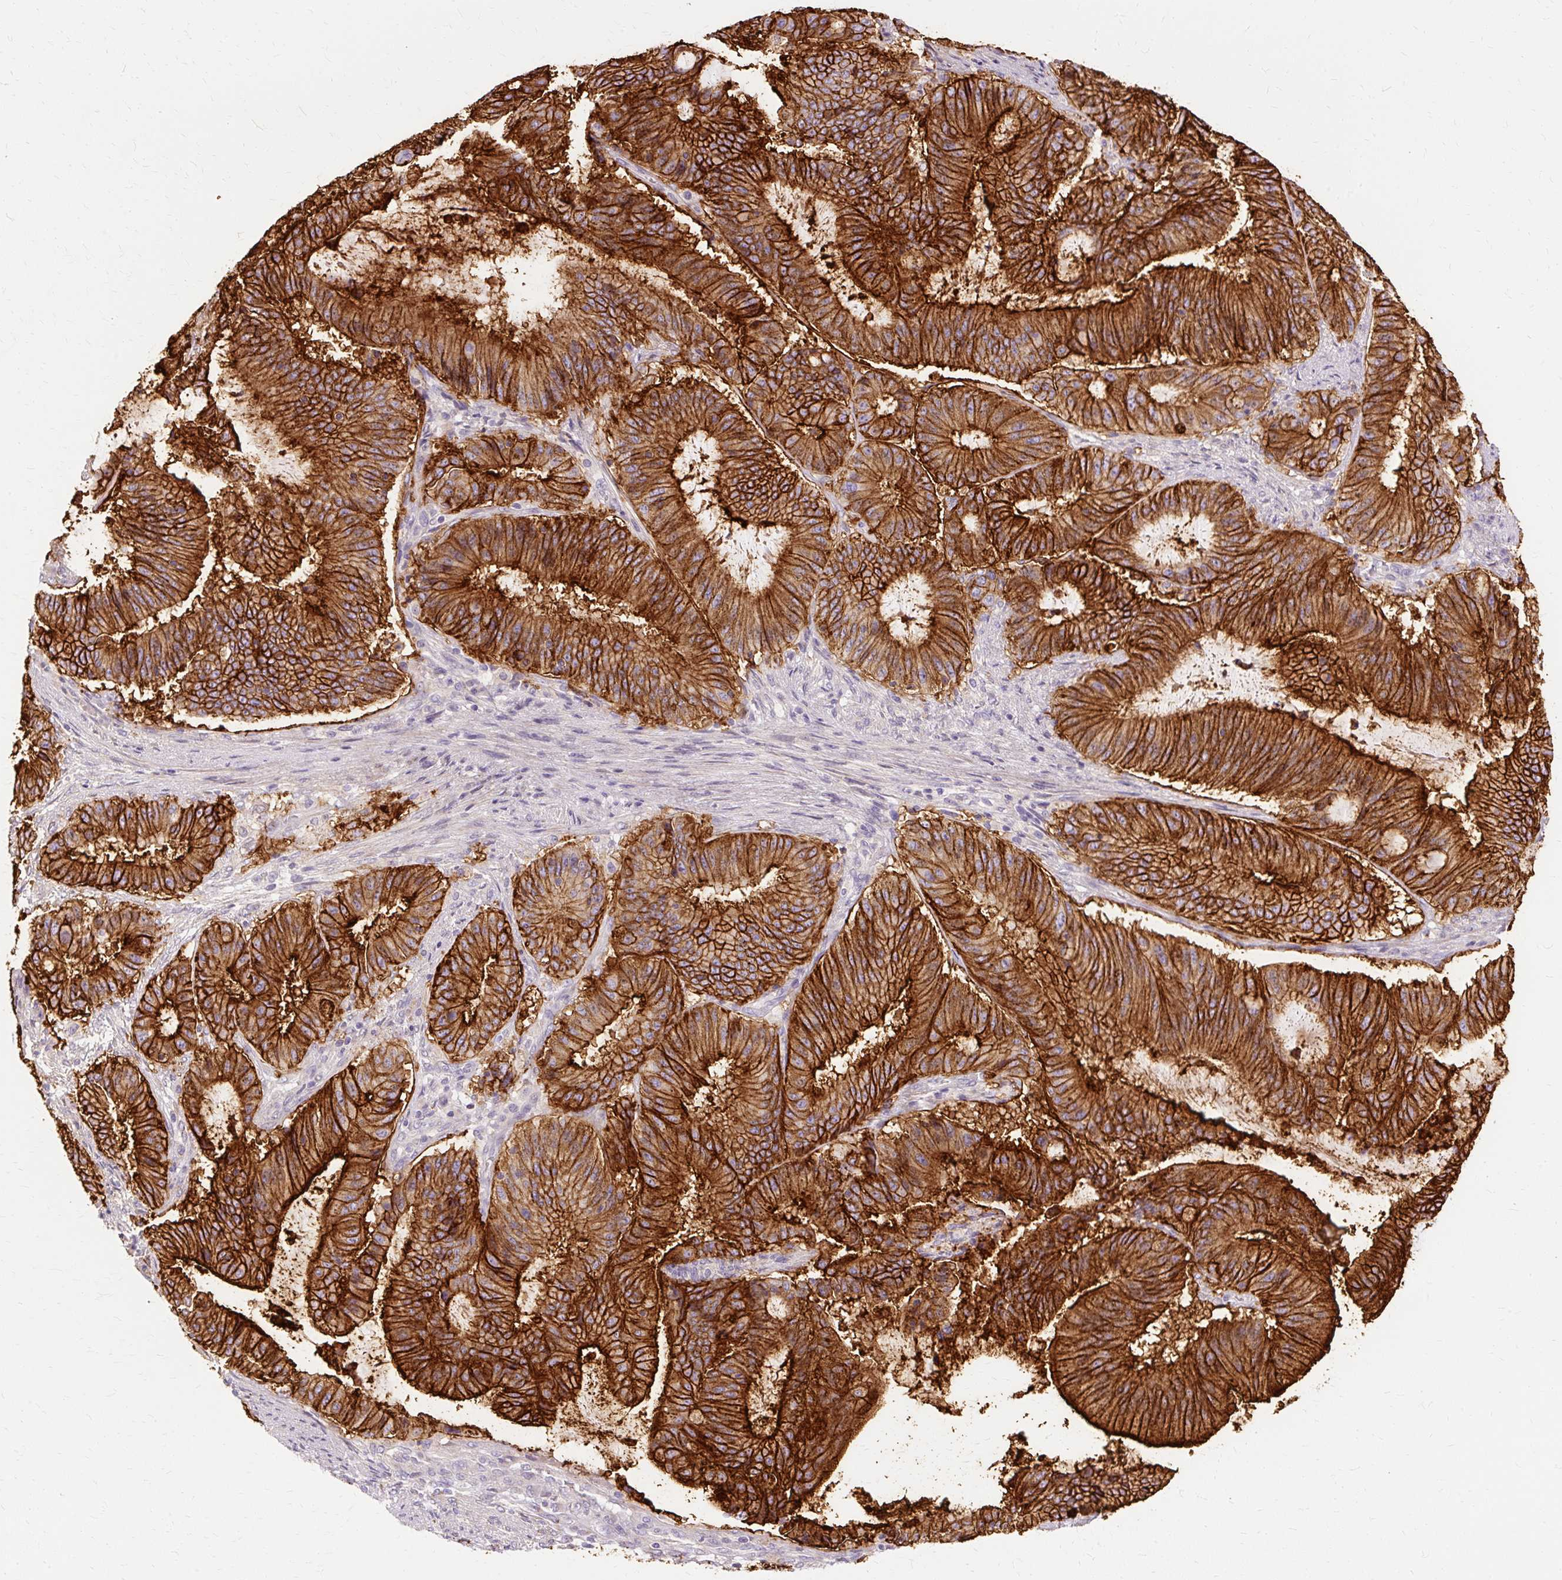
{"staining": {"intensity": "strong", "quantity": ">75%", "location": "cytoplasmic/membranous"}, "tissue": "liver cancer", "cell_type": "Tumor cells", "image_type": "cancer", "snomed": [{"axis": "morphology", "description": "Normal tissue, NOS"}, {"axis": "morphology", "description": "Cholangiocarcinoma"}, {"axis": "topography", "description": "Liver"}, {"axis": "topography", "description": "Peripheral nerve tissue"}], "caption": "Strong cytoplasmic/membranous protein positivity is present in about >75% of tumor cells in cholangiocarcinoma (liver).", "gene": "TSPAN8", "patient": {"sex": "female", "age": 73}}